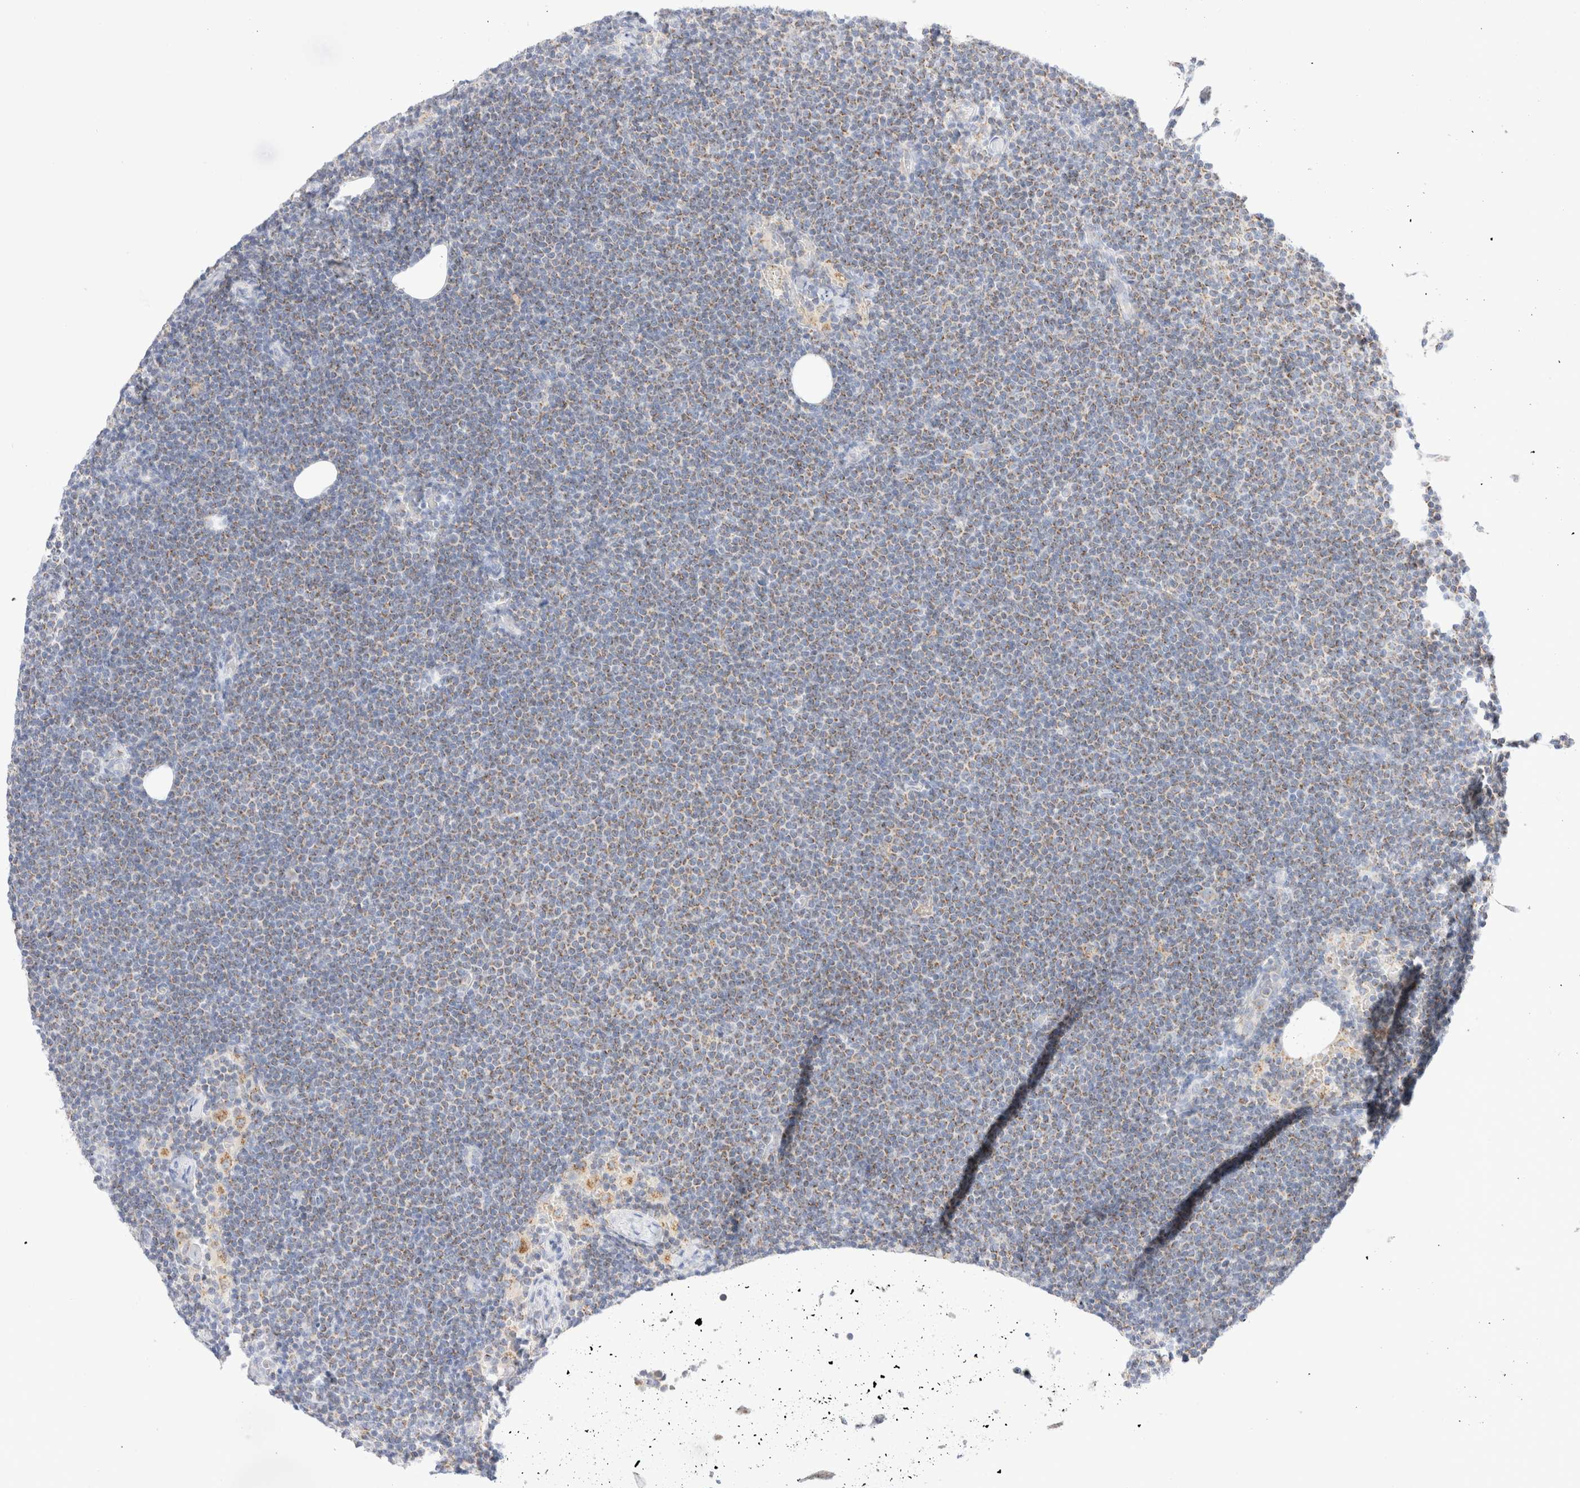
{"staining": {"intensity": "weak", "quantity": ">75%", "location": "cytoplasmic/membranous"}, "tissue": "lymphoma", "cell_type": "Tumor cells", "image_type": "cancer", "snomed": [{"axis": "morphology", "description": "Malignant lymphoma, non-Hodgkin's type, Low grade"}, {"axis": "topography", "description": "Lymph node"}], "caption": "Immunohistochemical staining of human low-grade malignant lymphoma, non-Hodgkin's type demonstrates low levels of weak cytoplasmic/membranous positivity in approximately >75% of tumor cells. Immunohistochemistry (ihc) stains the protein of interest in brown and the nuclei are stained blue.", "gene": "ATP6V1C1", "patient": {"sex": "female", "age": 53}}